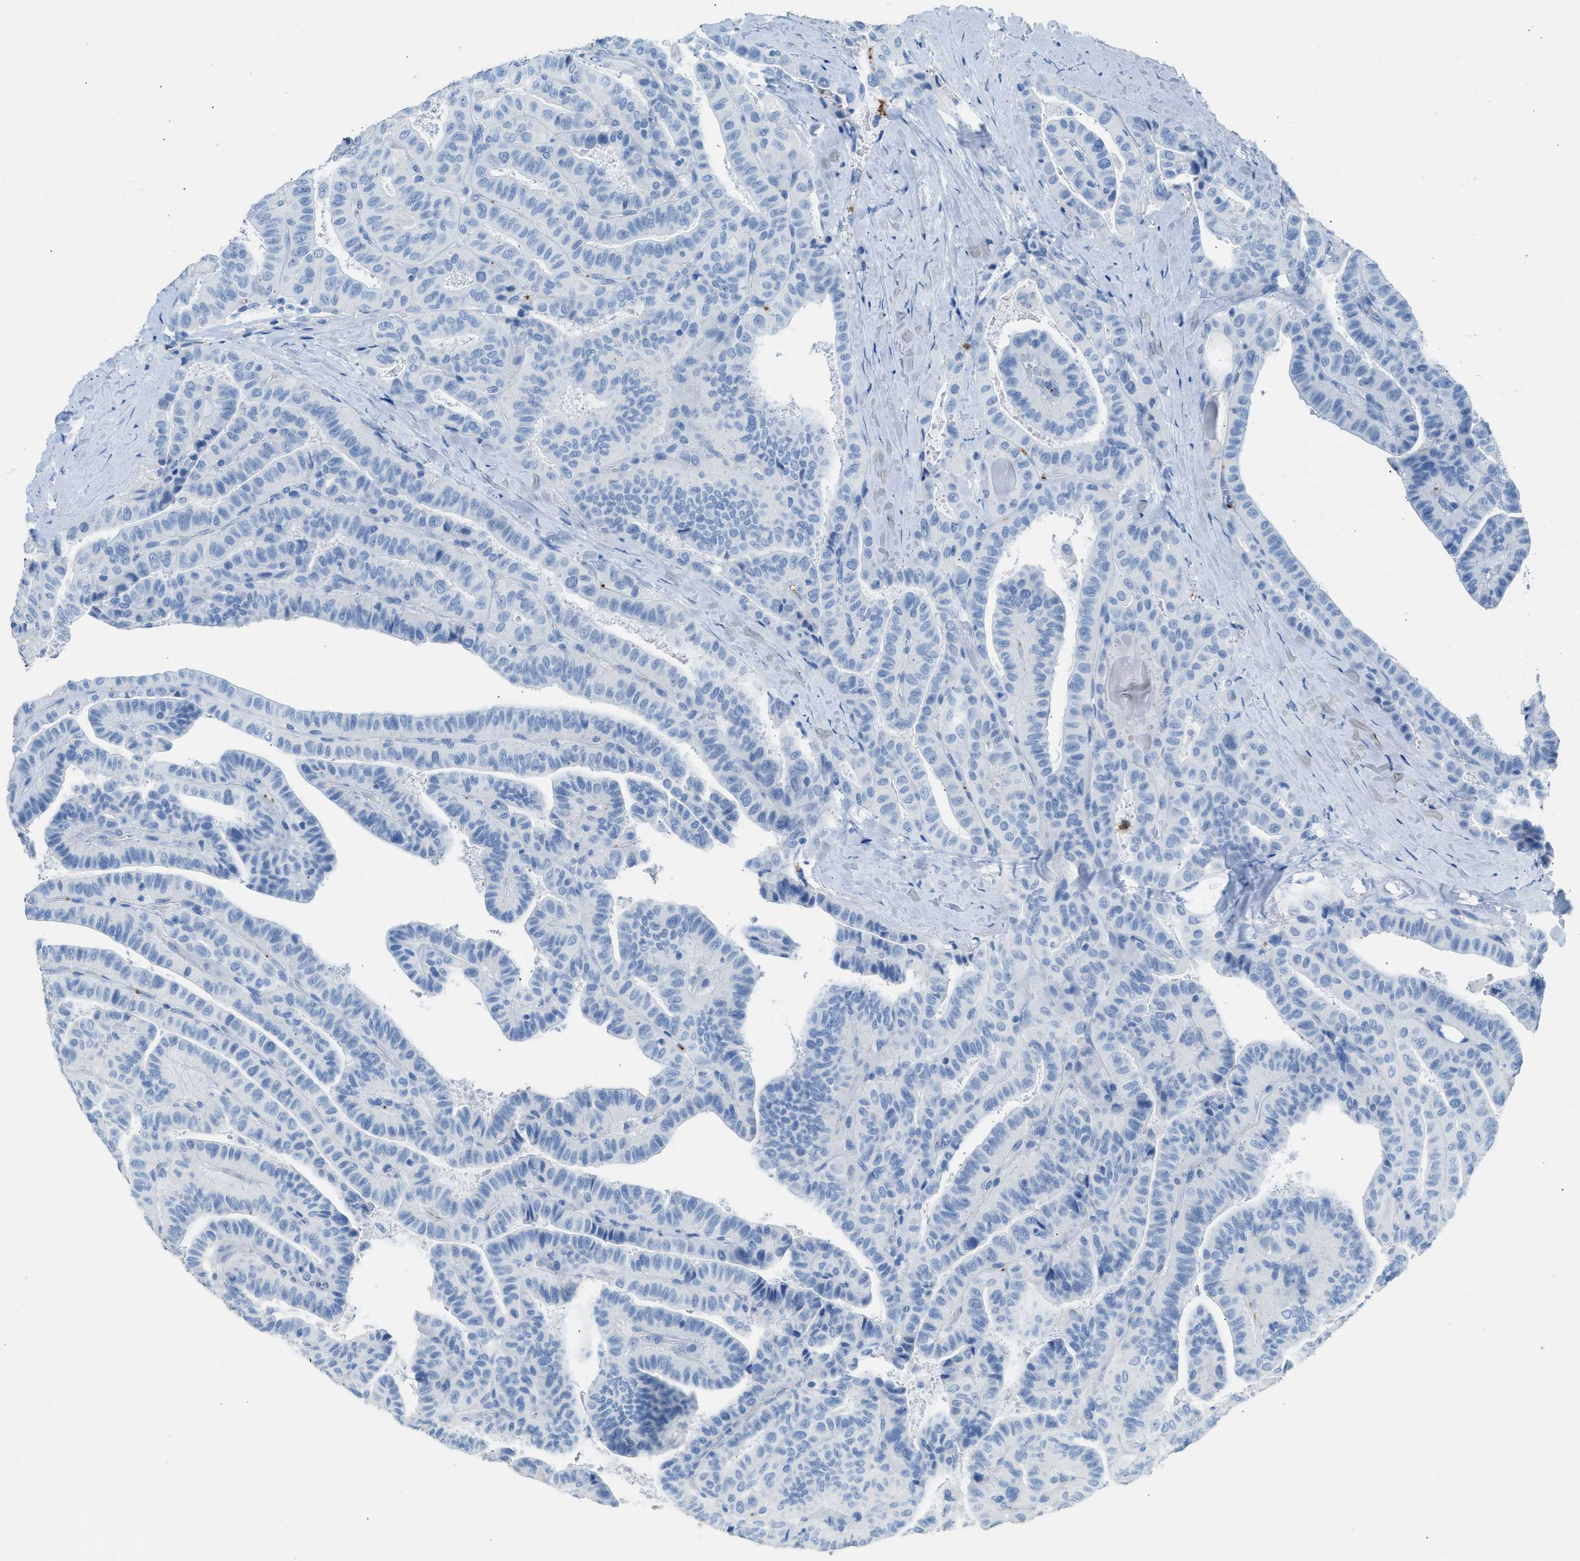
{"staining": {"intensity": "negative", "quantity": "none", "location": "none"}, "tissue": "thyroid cancer", "cell_type": "Tumor cells", "image_type": "cancer", "snomed": [{"axis": "morphology", "description": "Papillary adenocarcinoma, NOS"}, {"axis": "topography", "description": "Thyroid gland"}], "caption": "Immunohistochemistry (IHC) of thyroid cancer shows no positivity in tumor cells.", "gene": "FAIM2", "patient": {"sex": "male", "age": 77}}